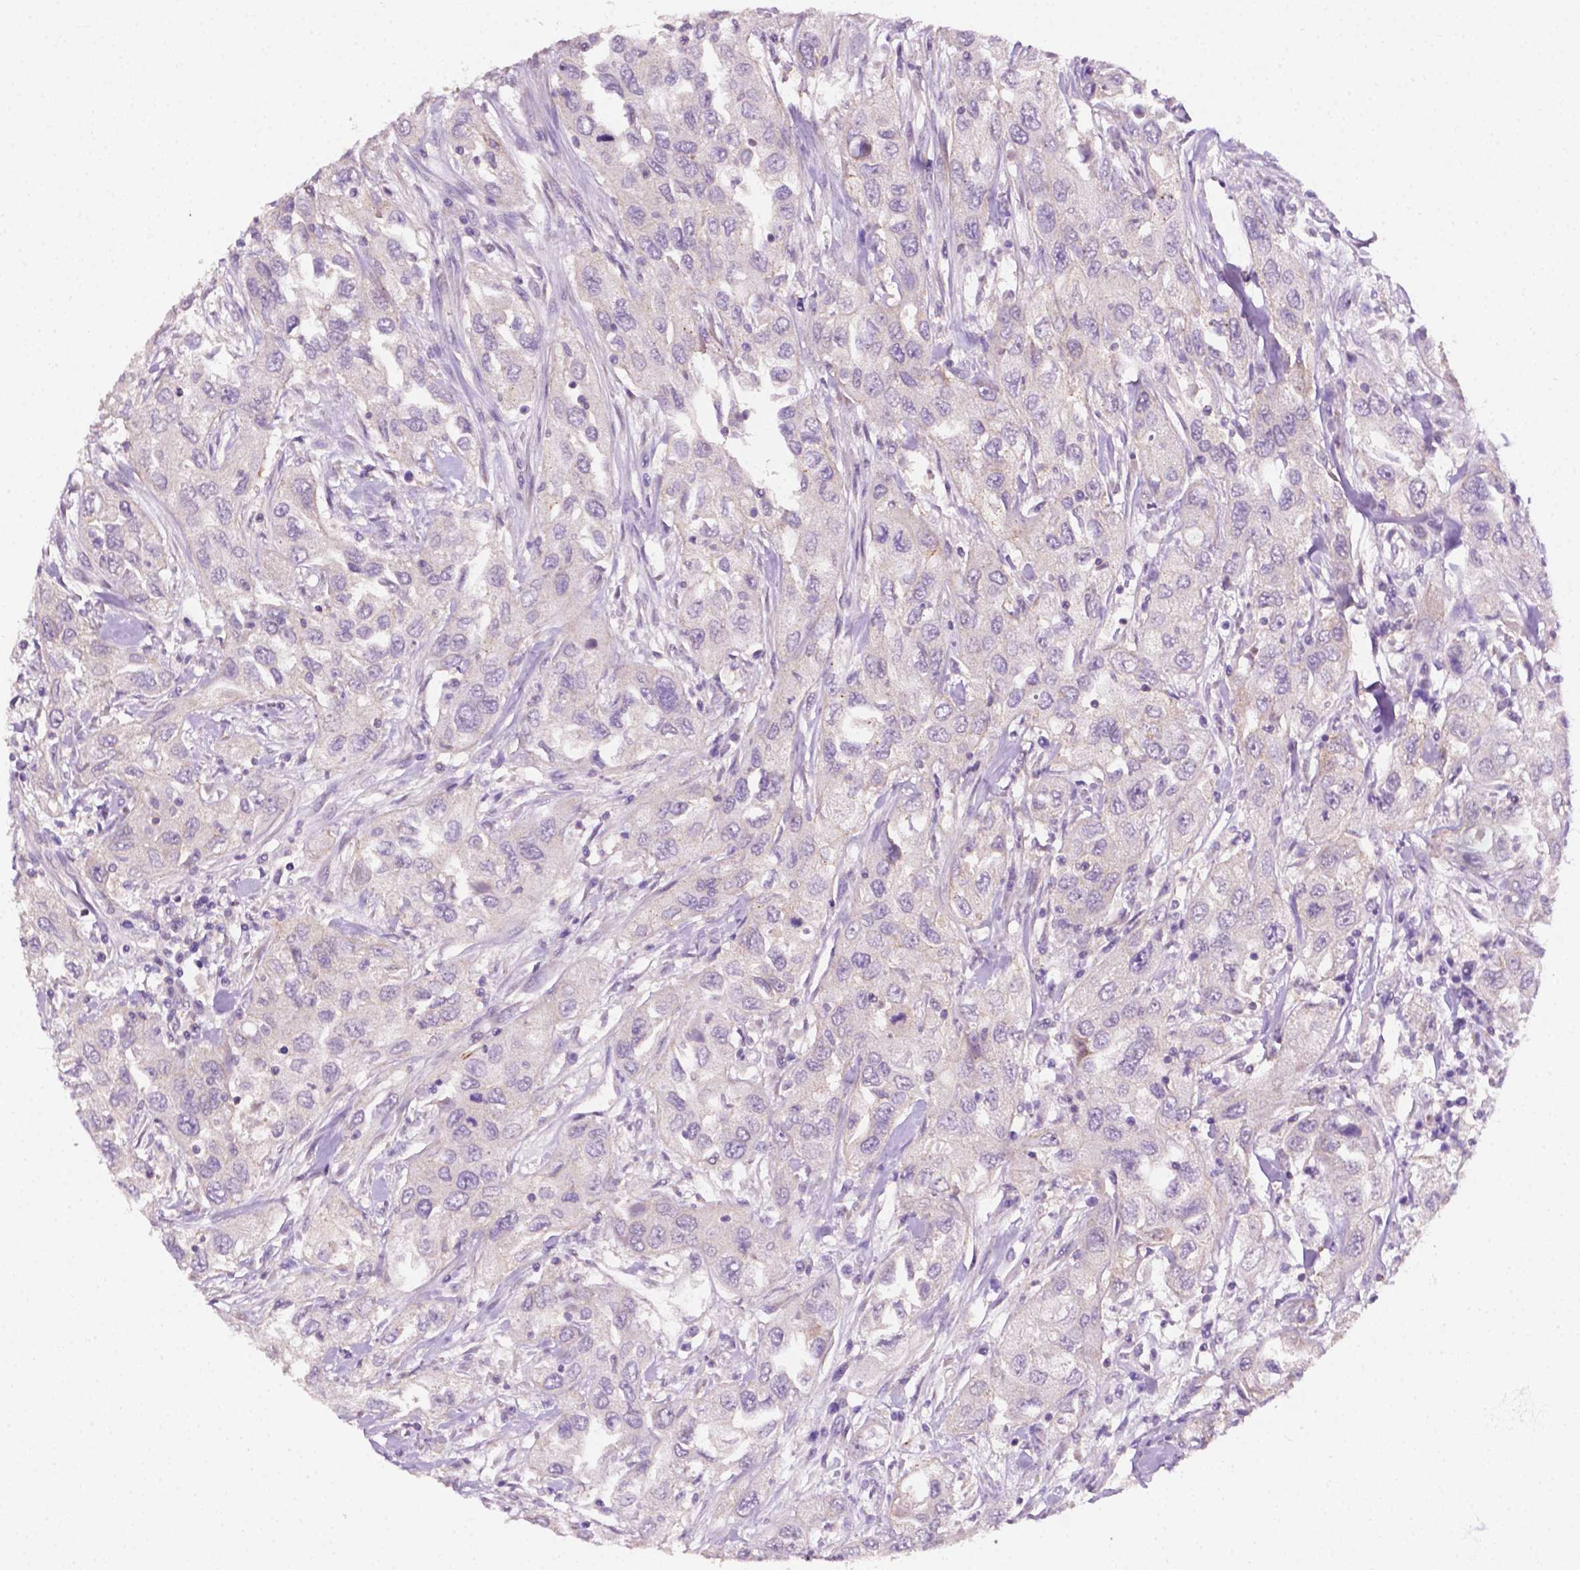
{"staining": {"intensity": "negative", "quantity": "none", "location": "none"}, "tissue": "urothelial cancer", "cell_type": "Tumor cells", "image_type": "cancer", "snomed": [{"axis": "morphology", "description": "Urothelial carcinoma, High grade"}, {"axis": "topography", "description": "Urinary bladder"}], "caption": "Tumor cells are negative for protein expression in human urothelial cancer. (DAB immunohistochemistry (IHC) with hematoxylin counter stain).", "gene": "EGFR", "patient": {"sex": "male", "age": 76}}